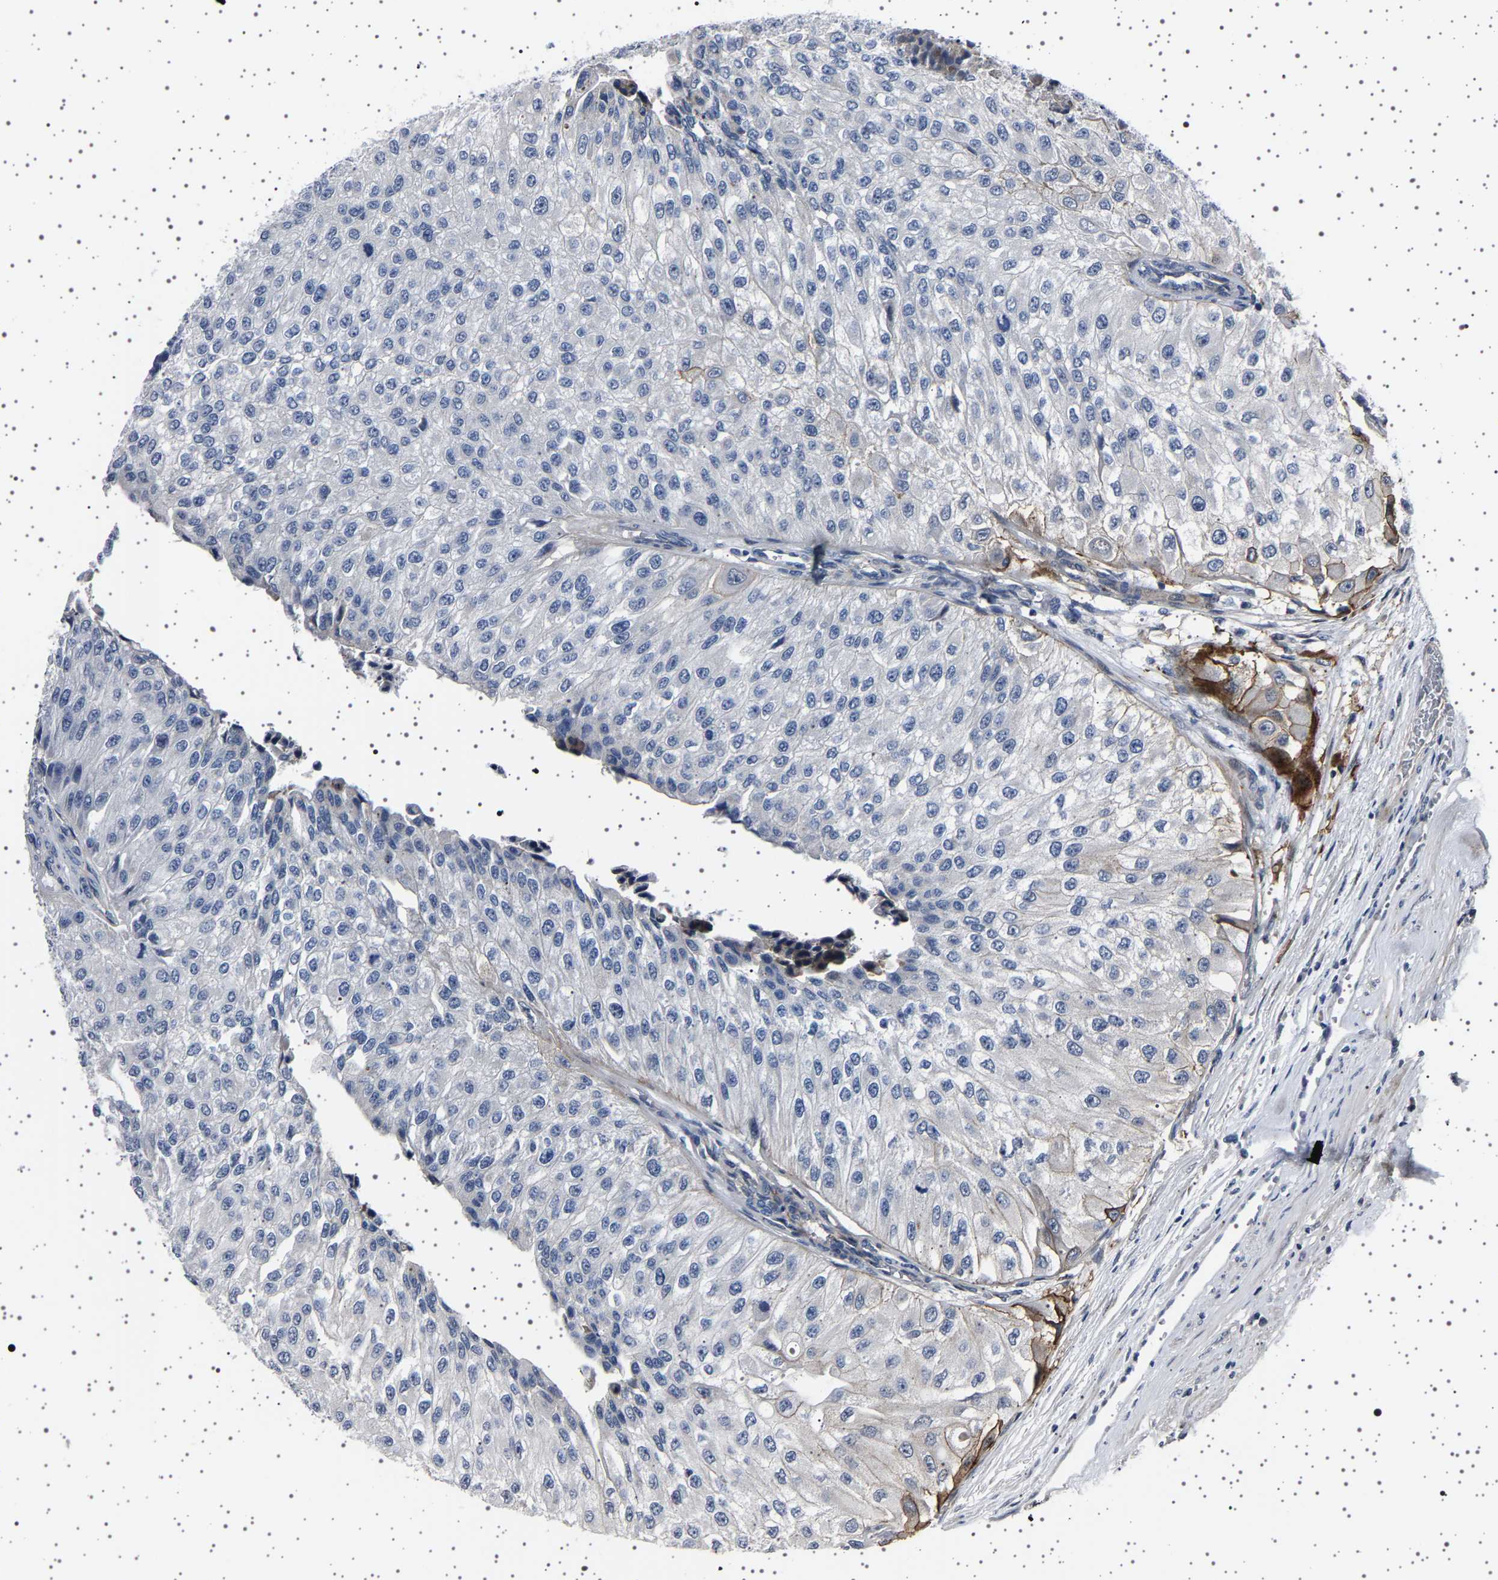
{"staining": {"intensity": "negative", "quantity": "none", "location": "none"}, "tissue": "urothelial cancer", "cell_type": "Tumor cells", "image_type": "cancer", "snomed": [{"axis": "morphology", "description": "Urothelial carcinoma, High grade"}, {"axis": "topography", "description": "Kidney"}, {"axis": "topography", "description": "Urinary bladder"}], "caption": "Micrograph shows no protein expression in tumor cells of urothelial cancer tissue.", "gene": "PAK5", "patient": {"sex": "male", "age": 77}}